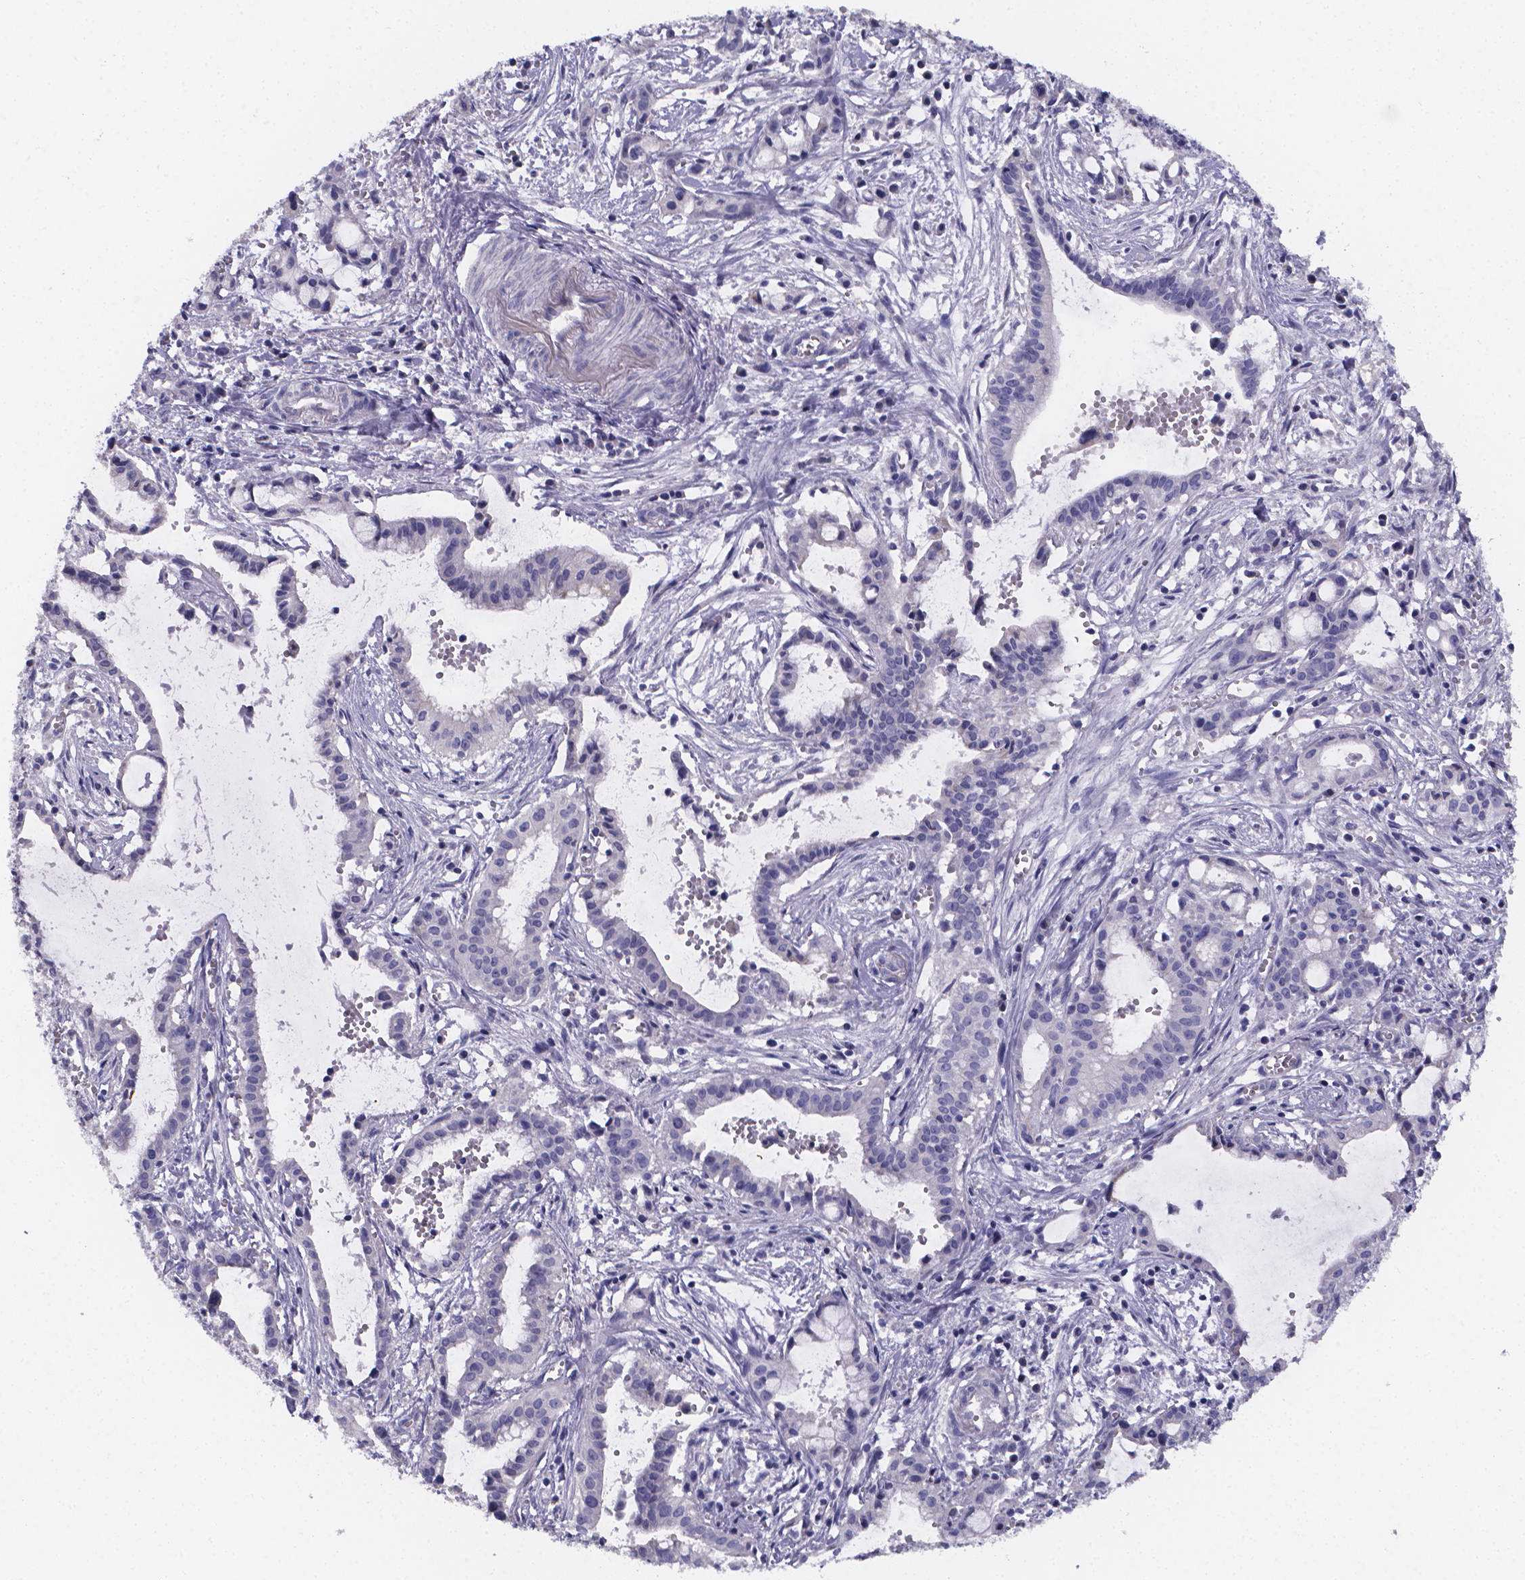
{"staining": {"intensity": "negative", "quantity": "none", "location": "none"}, "tissue": "pancreatic cancer", "cell_type": "Tumor cells", "image_type": "cancer", "snomed": [{"axis": "morphology", "description": "Adenocarcinoma, NOS"}, {"axis": "topography", "description": "Pancreas"}], "caption": "Tumor cells show no significant positivity in pancreatic cancer (adenocarcinoma).", "gene": "PAH", "patient": {"sex": "male", "age": 48}}